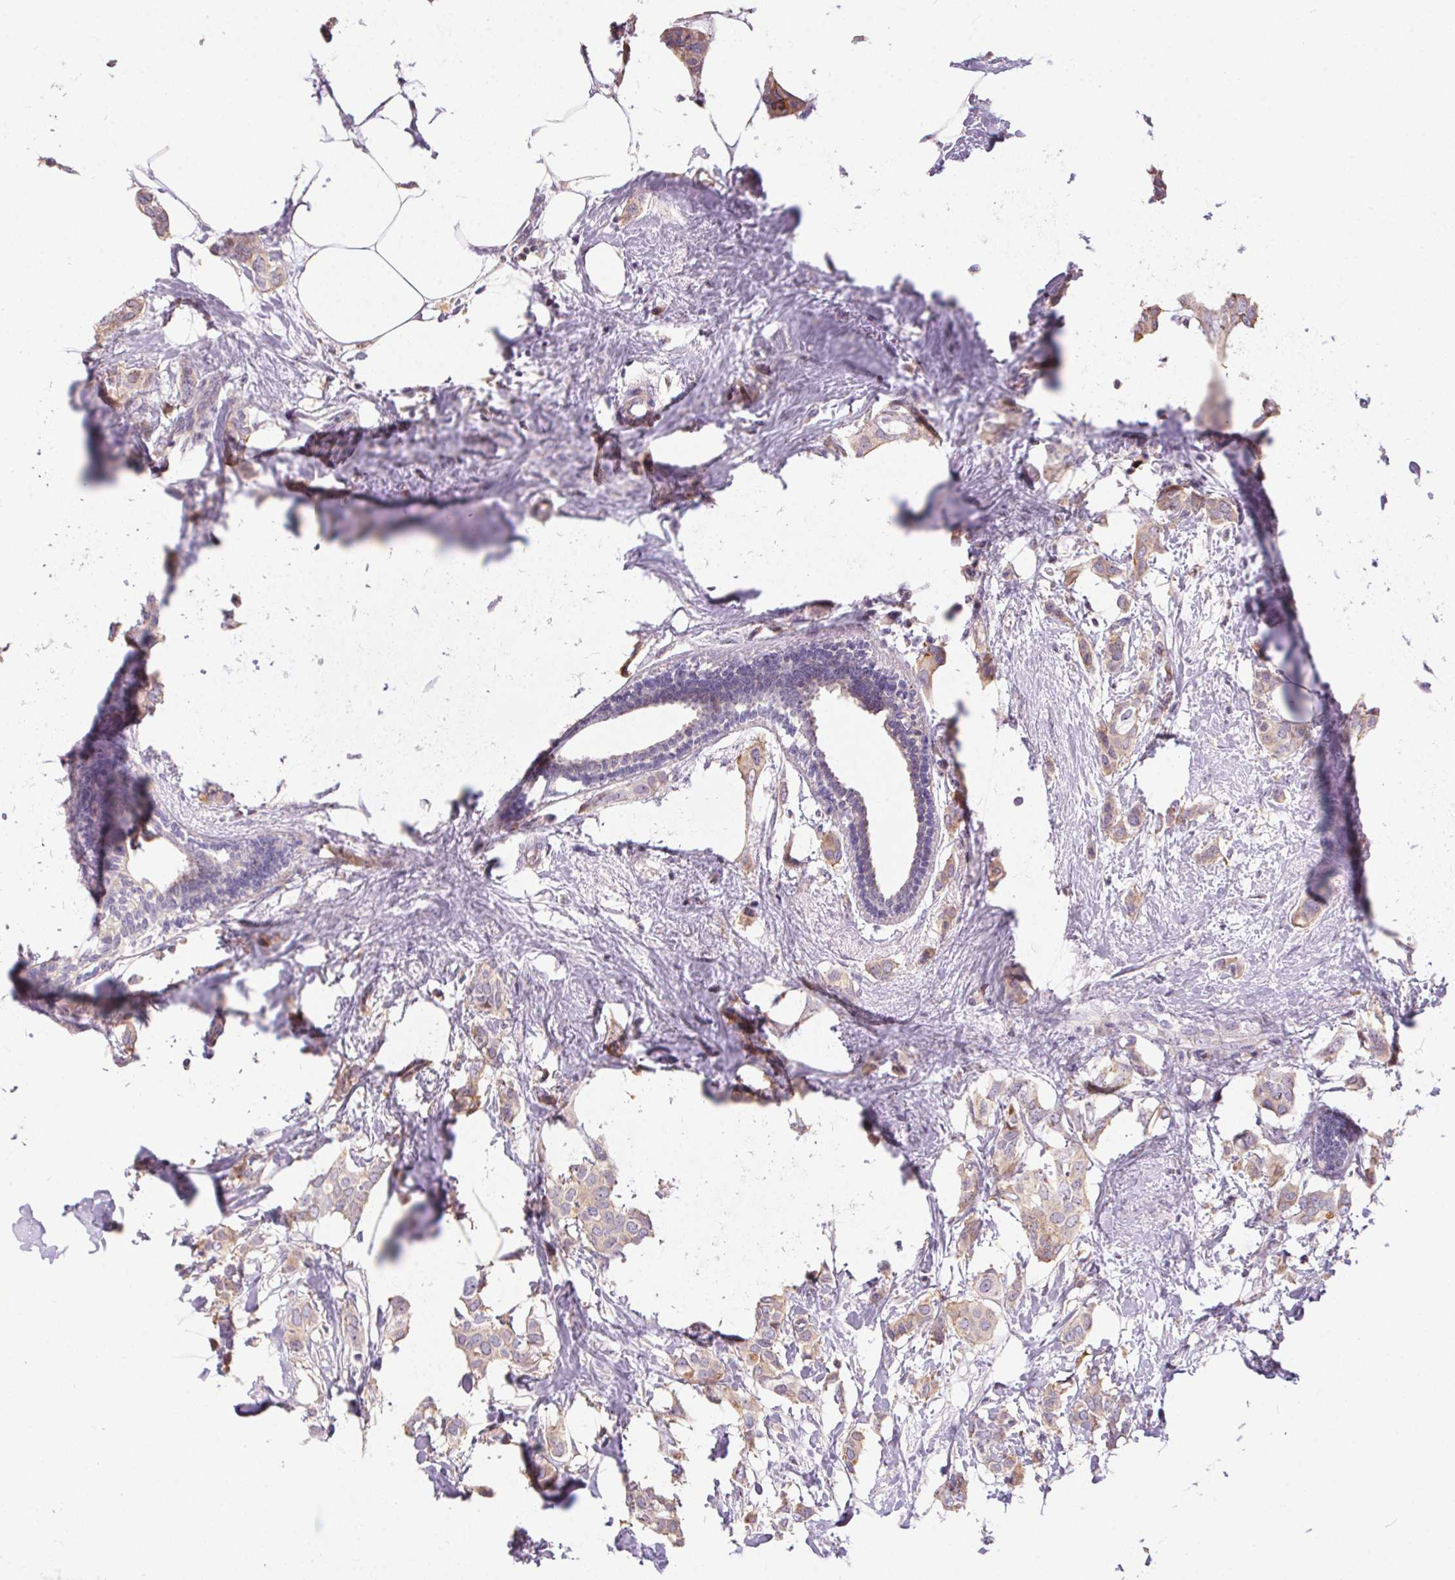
{"staining": {"intensity": "weak", "quantity": ">75%", "location": "cytoplasmic/membranous"}, "tissue": "breast cancer", "cell_type": "Tumor cells", "image_type": "cancer", "snomed": [{"axis": "morphology", "description": "Duct carcinoma"}, {"axis": "topography", "description": "Breast"}], "caption": "Breast cancer stained for a protein displays weak cytoplasmic/membranous positivity in tumor cells.", "gene": "UNC13B", "patient": {"sex": "female", "age": 62}}